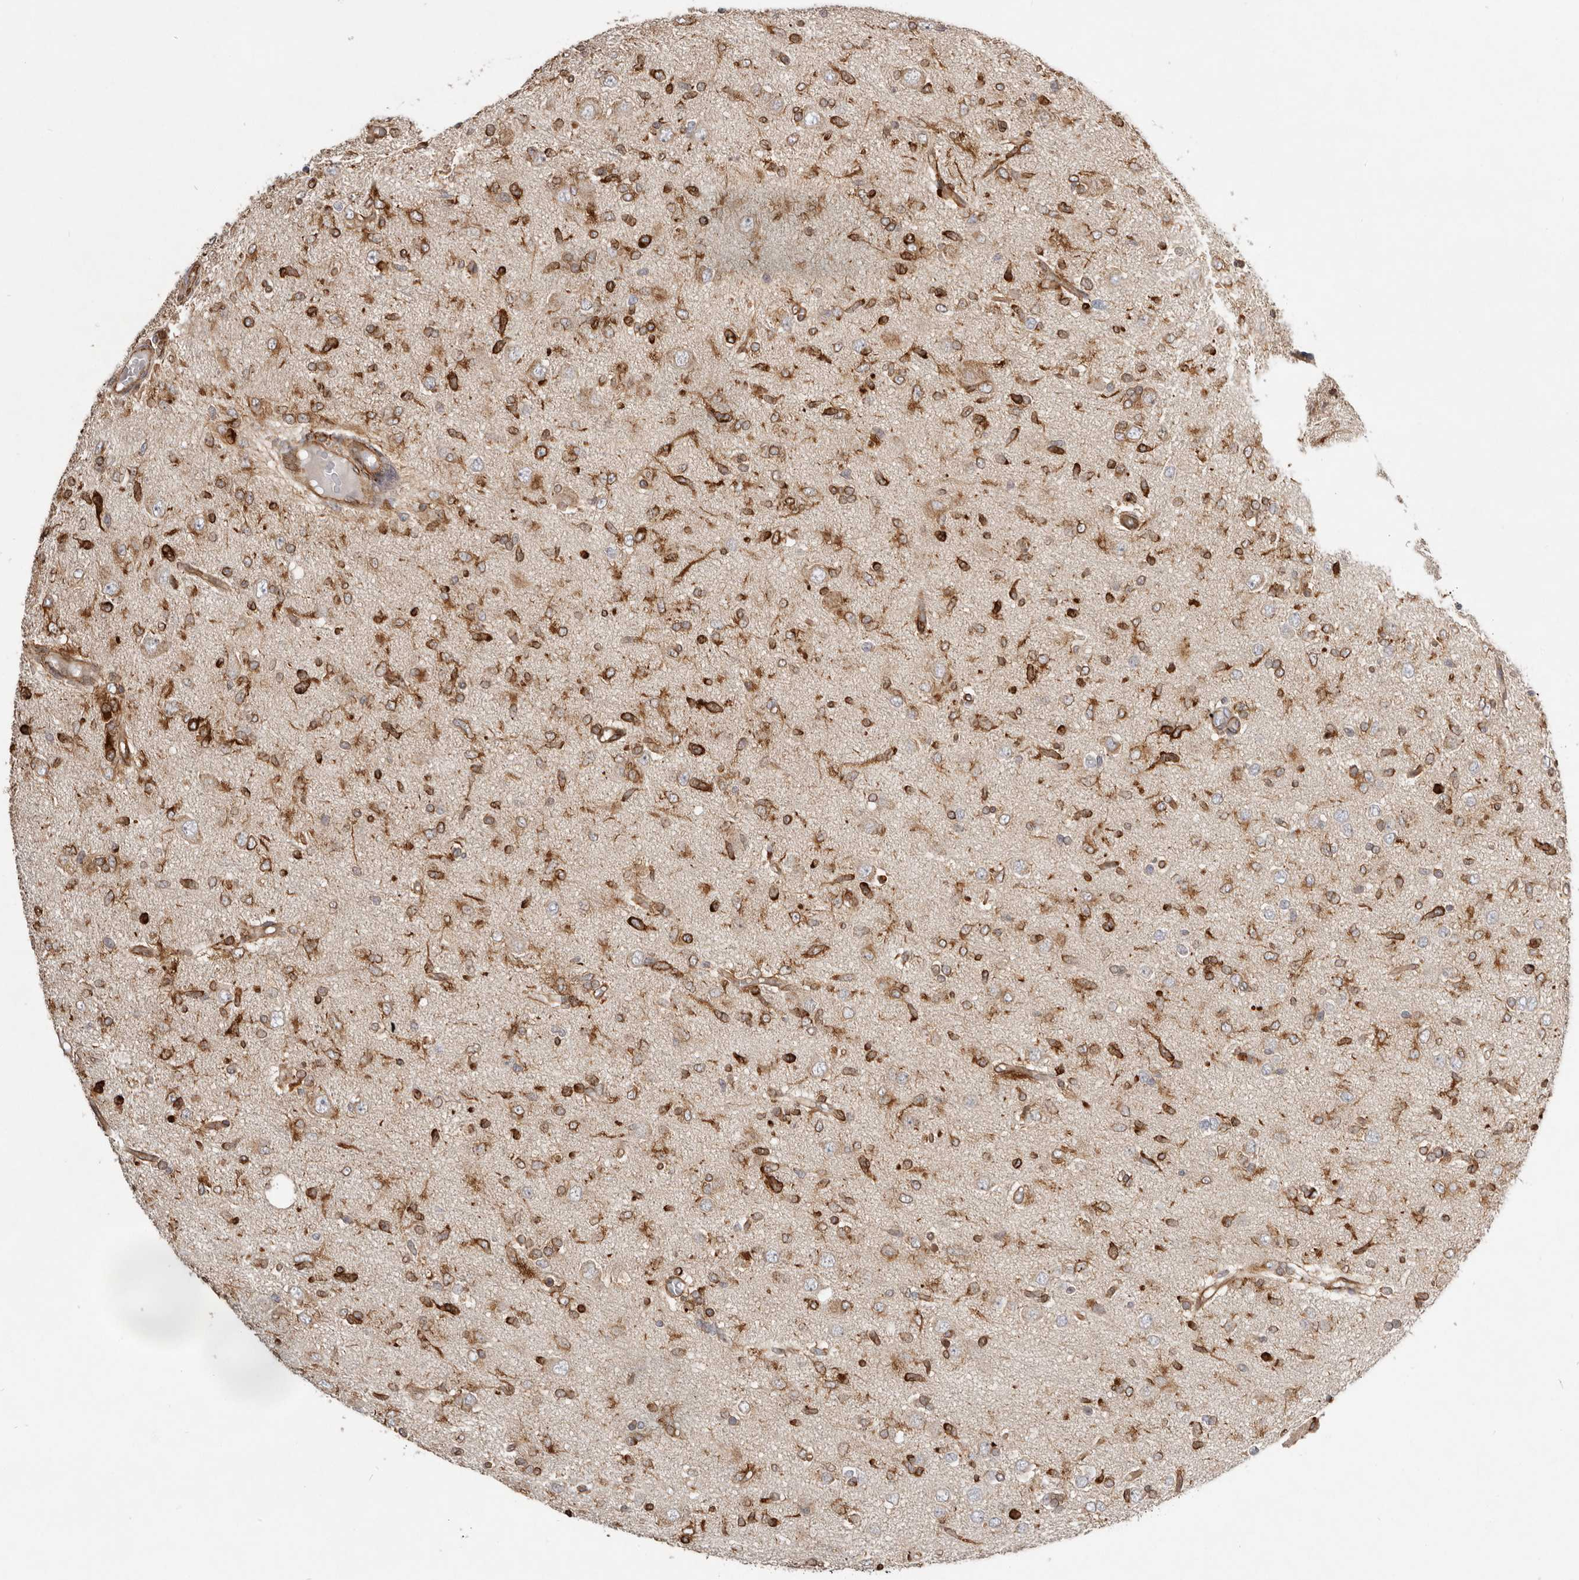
{"staining": {"intensity": "moderate", "quantity": ">75%", "location": "cytoplasmic/membranous"}, "tissue": "glioma", "cell_type": "Tumor cells", "image_type": "cancer", "snomed": [{"axis": "morphology", "description": "Glioma, malignant, High grade"}, {"axis": "topography", "description": "Brain"}], "caption": "Immunohistochemistry histopathology image of human glioma stained for a protein (brown), which demonstrates medium levels of moderate cytoplasmic/membranous positivity in approximately >75% of tumor cells.", "gene": "WDTC1", "patient": {"sex": "female", "age": 59}}